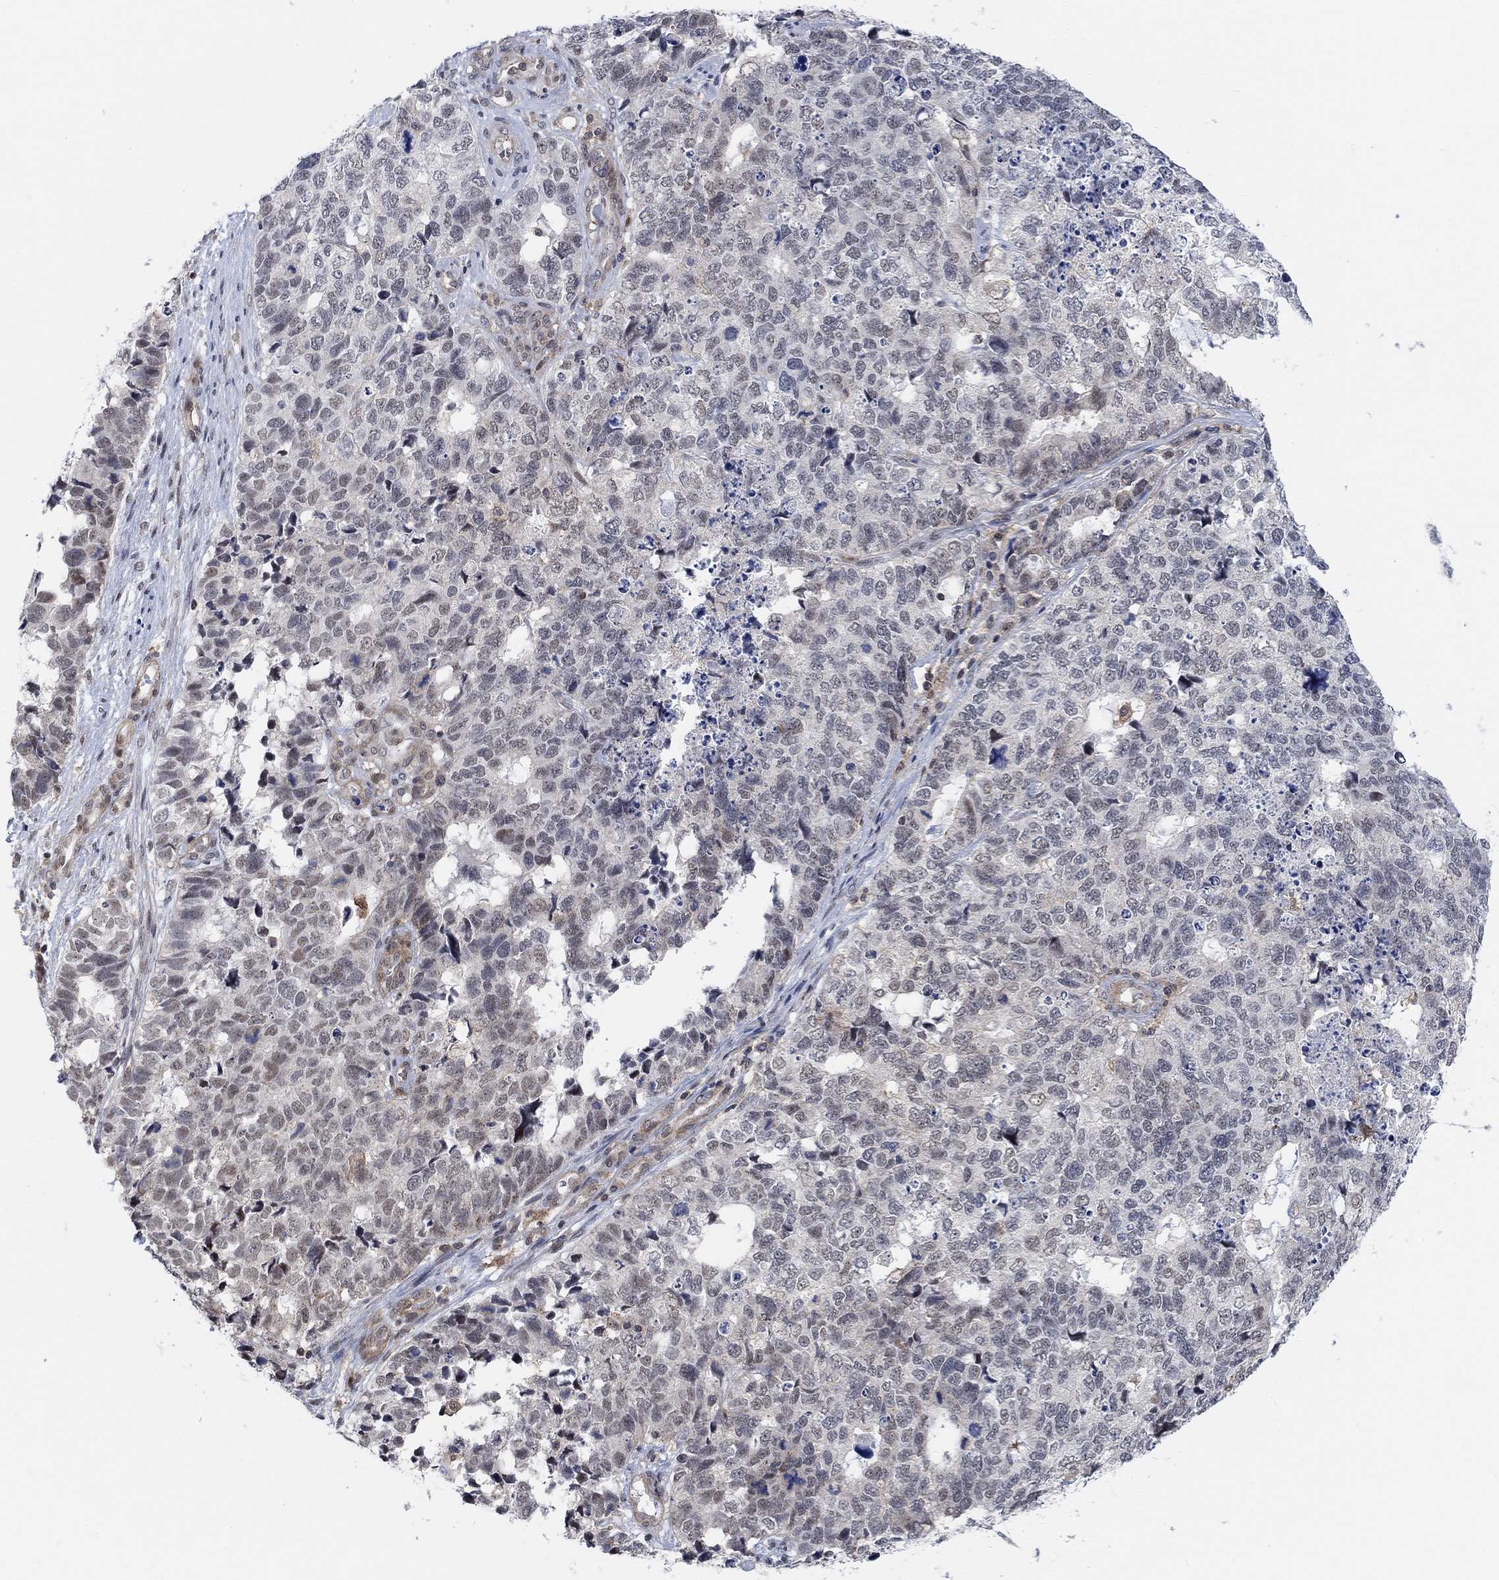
{"staining": {"intensity": "weak", "quantity": "<25%", "location": "nuclear"}, "tissue": "cervical cancer", "cell_type": "Tumor cells", "image_type": "cancer", "snomed": [{"axis": "morphology", "description": "Squamous cell carcinoma, NOS"}, {"axis": "topography", "description": "Cervix"}], "caption": "Tumor cells show no significant protein staining in cervical cancer (squamous cell carcinoma).", "gene": "PWWP2B", "patient": {"sex": "female", "age": 63}}